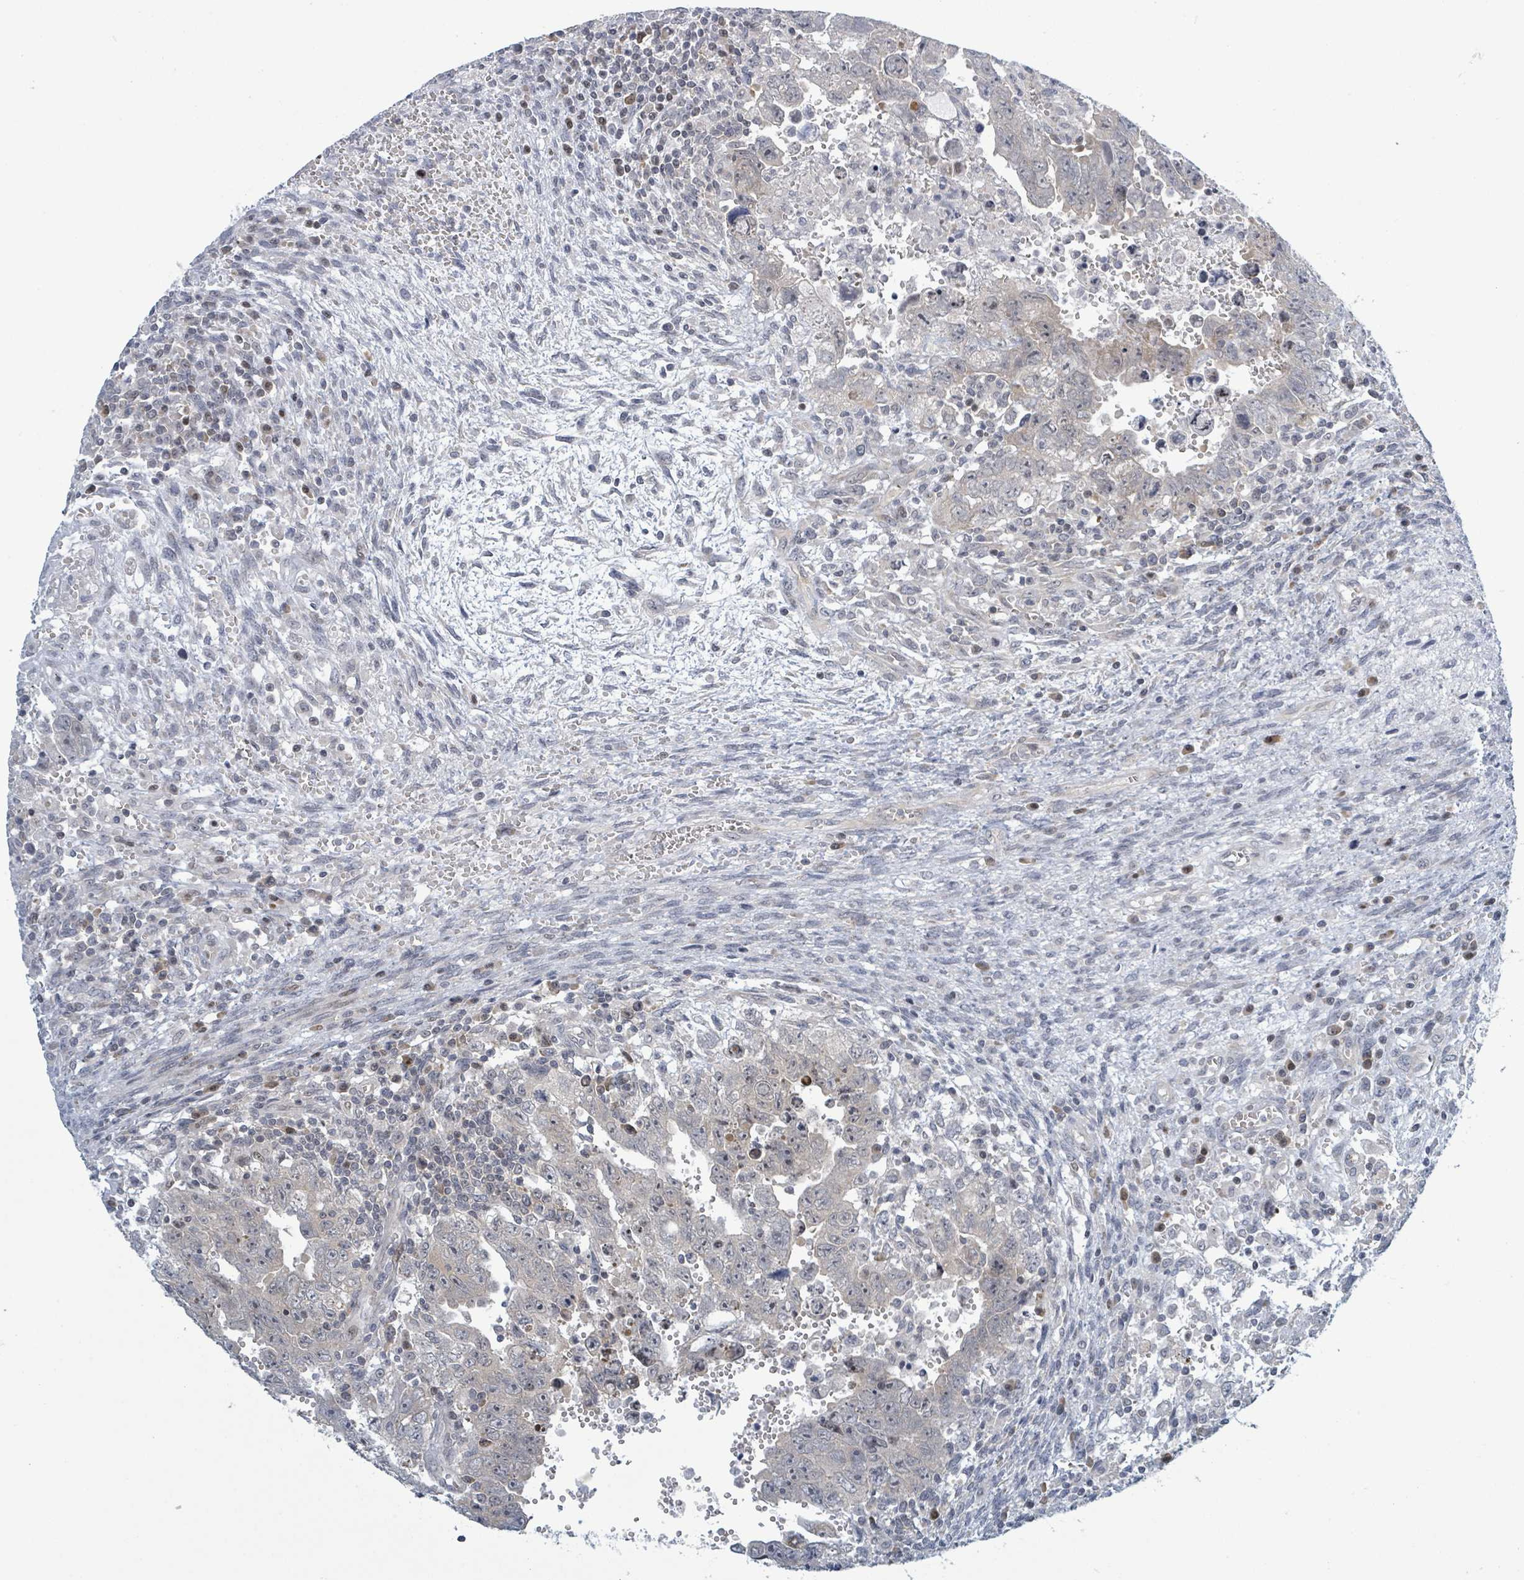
{"staining": {"intensity": "negative", "quantity": "none", "location": "none"}, "tissue": "testis cancer", "cell_type": "Tumor cells", "image_type": "cancer", "snomed": [{"axis": "morphology", "description": "Carcinoma, Embryonal, NOS"}, {"axis": "topography", "description": "Testis"}], "caption": "This is an IHC histopathology image of human embryonal carcinoma (testis). There is no staining in tumor cells.", "gene": "RPL32", "patient": {"sex": "male", "age": 28}}